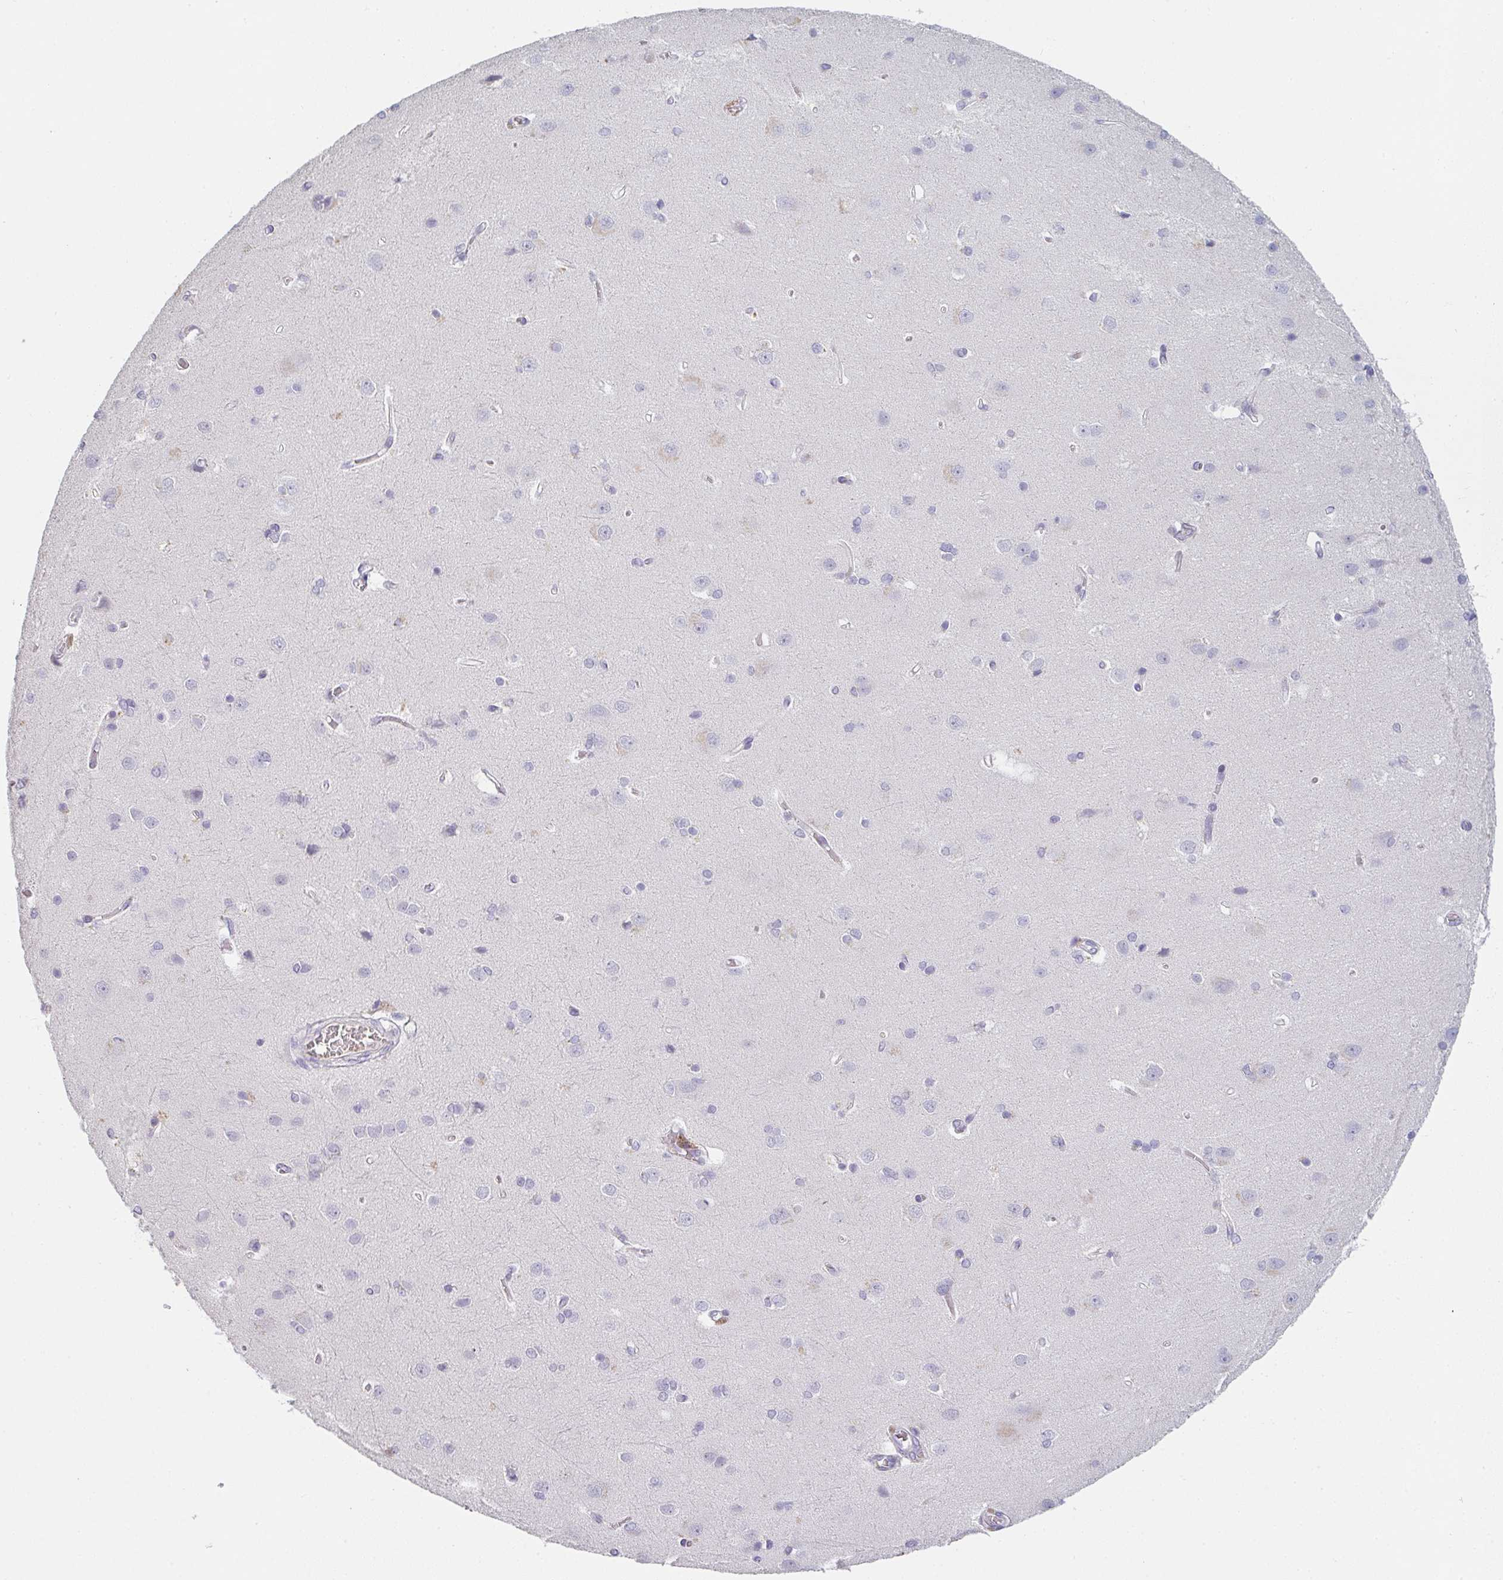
{"staining": {"intensity": "negative", "quantity": "none", "location": "none"}, "tissue": "cerebral cortex", "cell_type": "Endothelial cells", "image_type": "normal", "snomed": [{"axis": "morphology", "description": "Normal tissue, NOS"}, {"axis": "topography", "description": "Cerebral cortex"}], "caption": "Photomicrograph shows no protein expression in endothelial cells of benign cerebral cortex.", "gene": "C1QTNF8", "patient": {"sex": "male", "age": 37}}